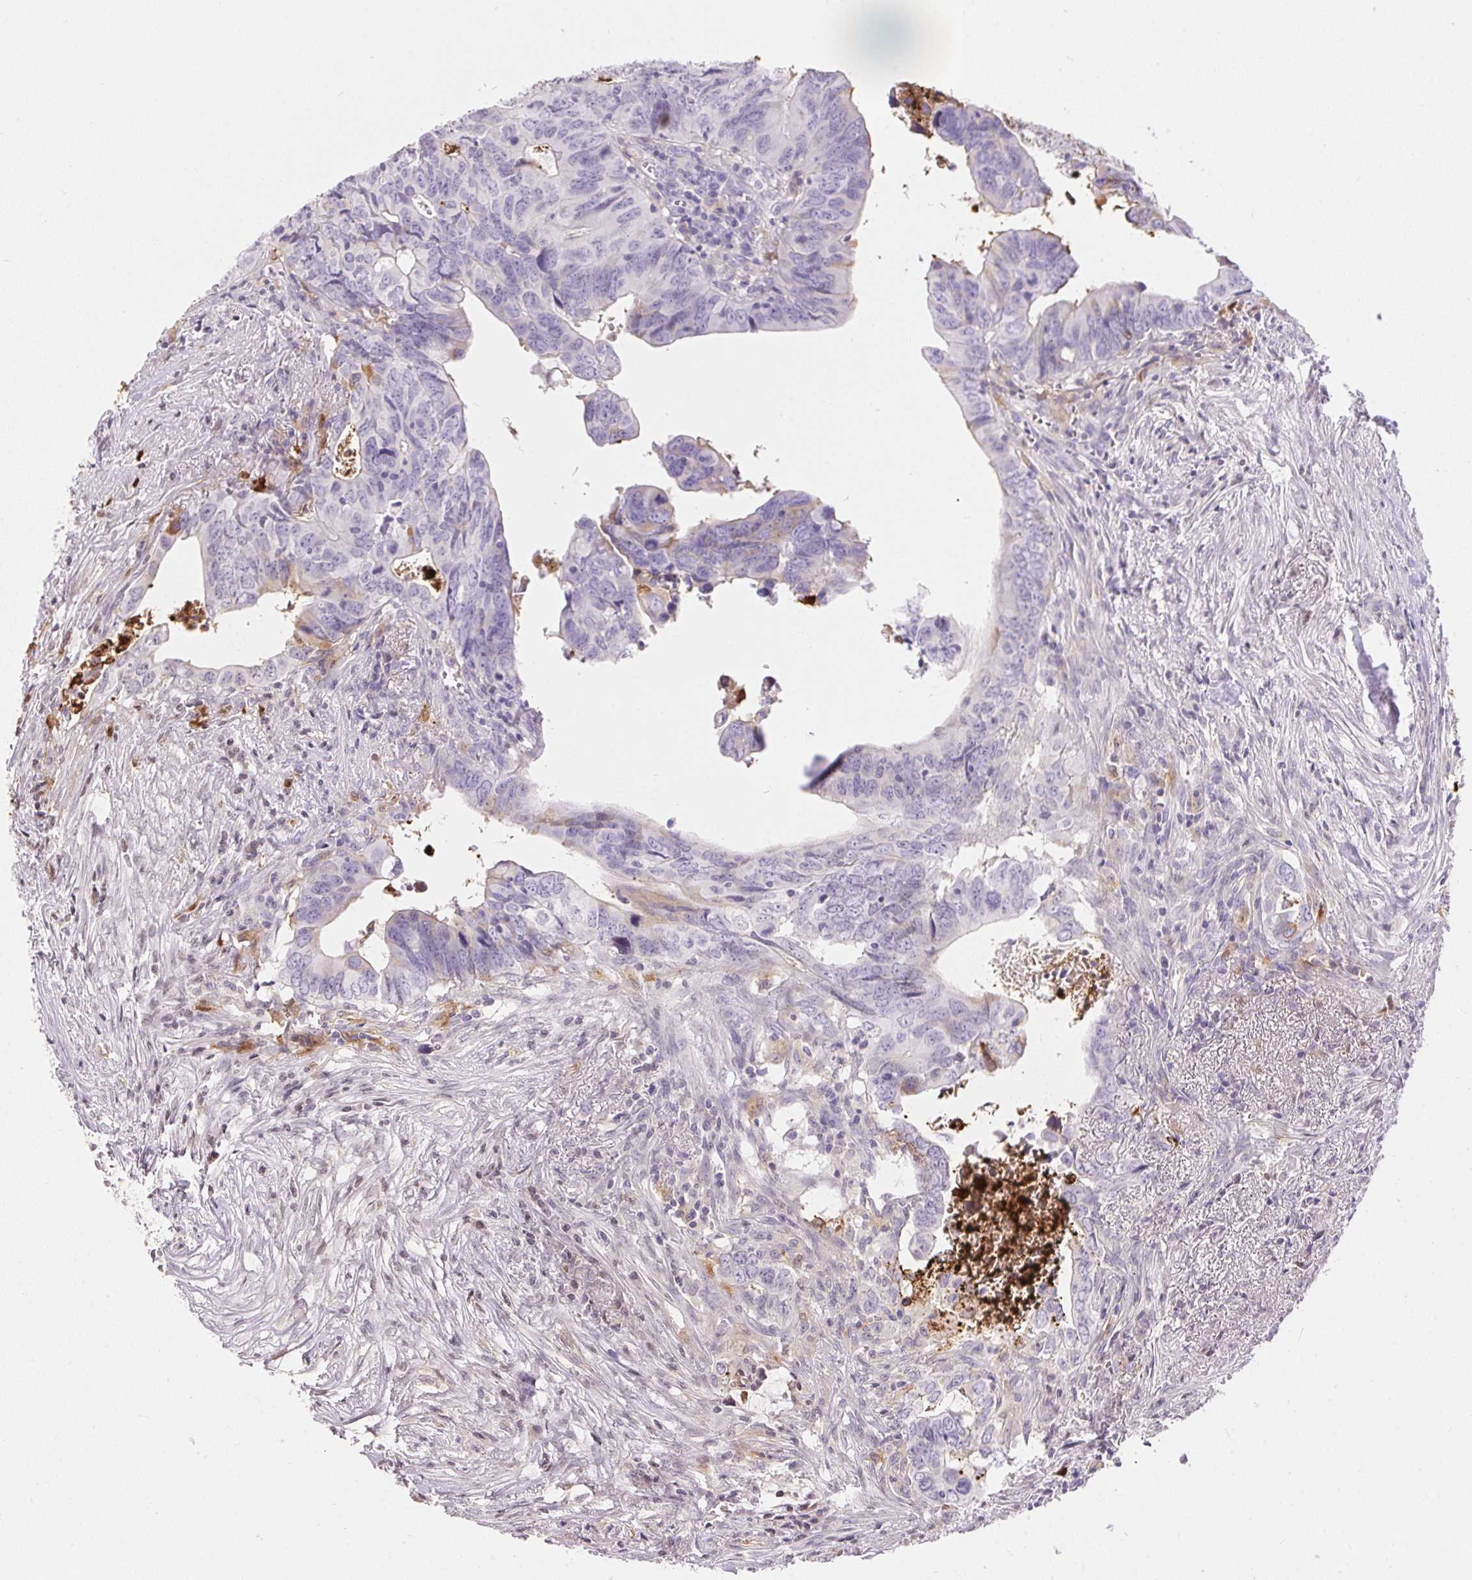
{"staining": {"intensity": "negative", "quantity": "none", "location": "none"}, "tissue": "colorectal cancer", "cell_type": "Tumor cells", "image_type": "cancer", "snomed": [{"axis": "morphology", "description": "Adenocarcinoma, NOS"}, {"axis": "topography", "description": "Colon"}], "caption": "A photomicrograph of human colorectal cancer is negative for staining in tumor cells. Nuclei are stained in blue.", "gene": "ORM1", "patient": {"sex": "female", "age": 82}}